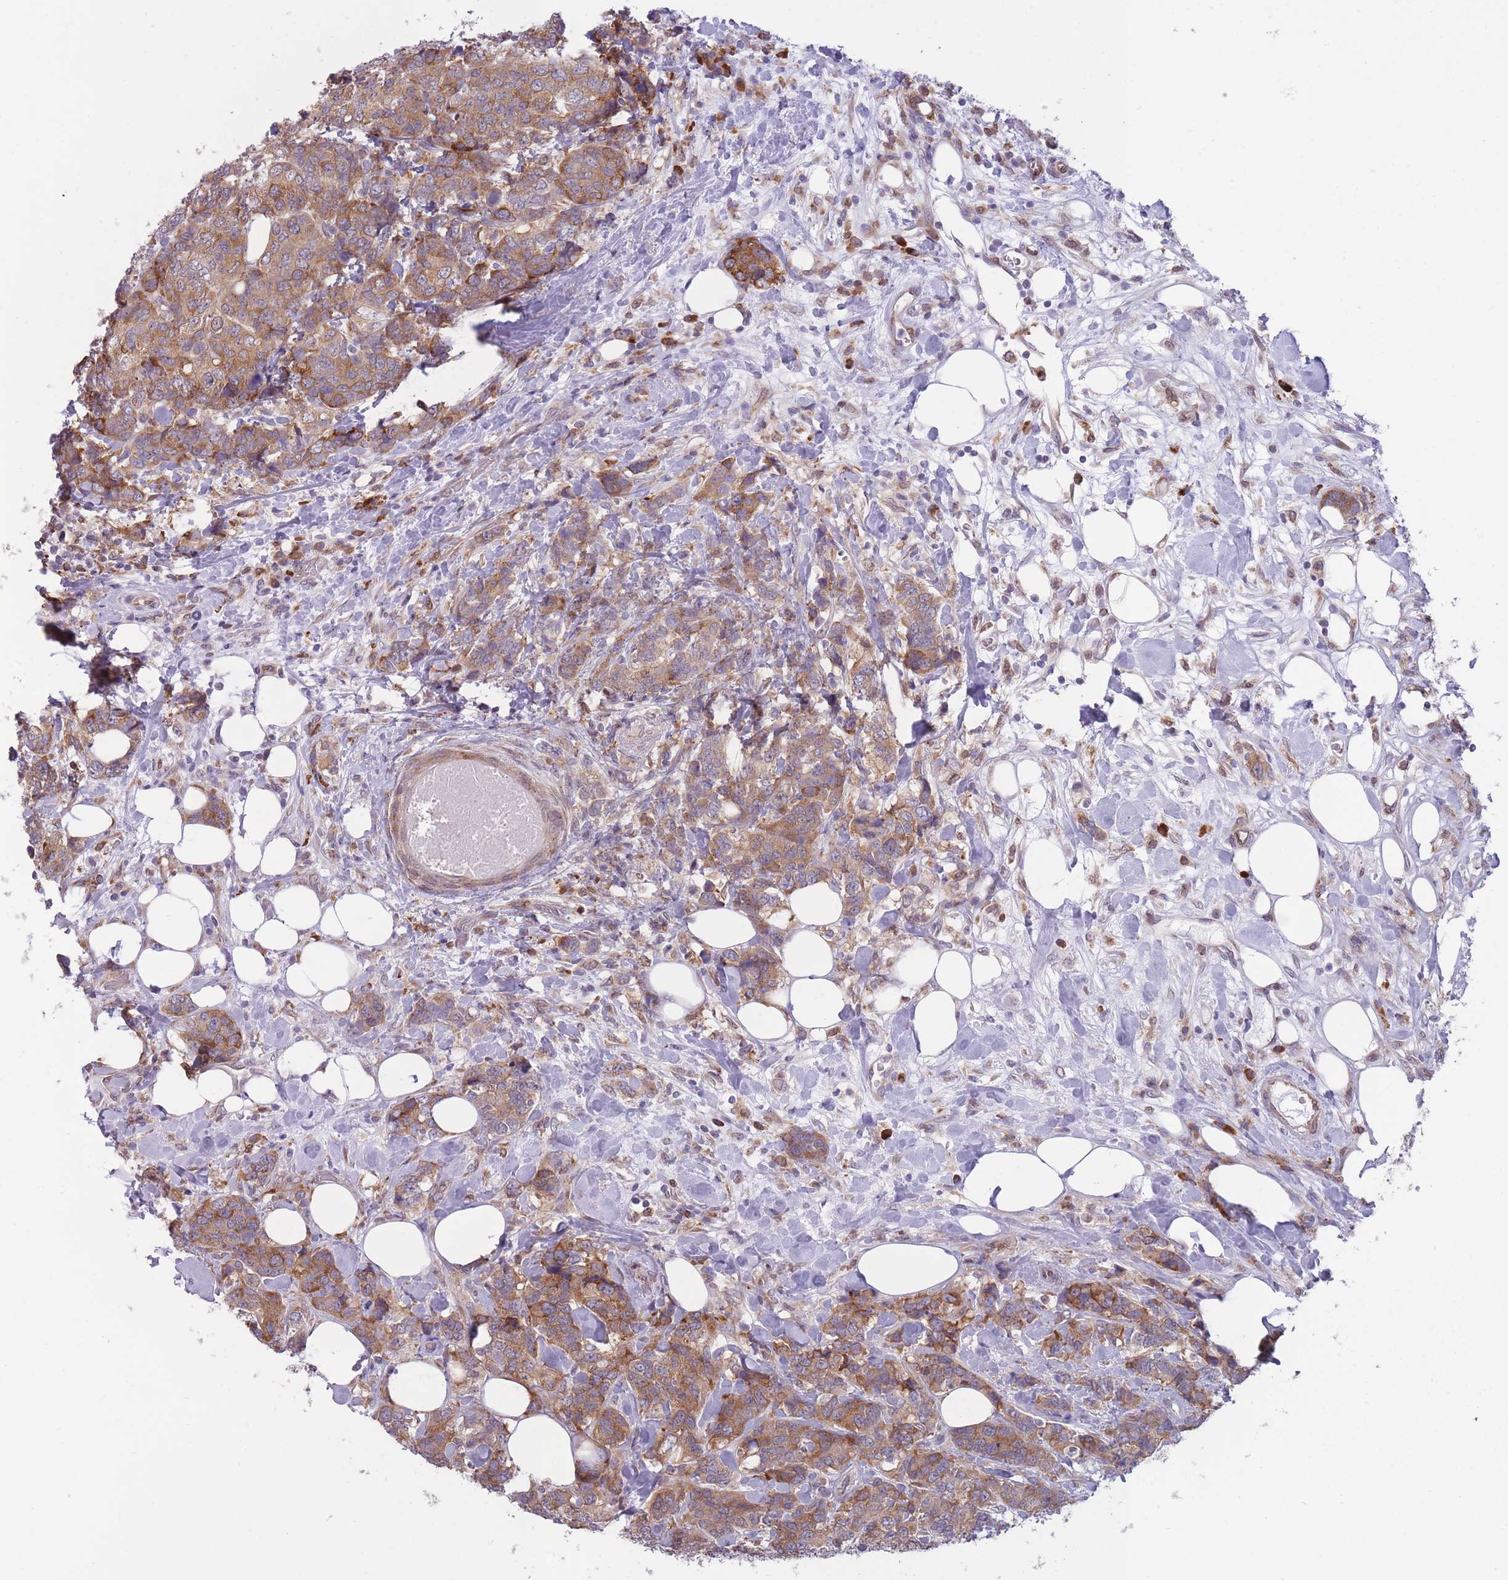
{"staining": {"intensity": "moderate", "quantity": ">75%", "location": "cytoplasmic/membranous"}, "tissue": "breast cancer", "cell_type": "Tumor cells", "image_type": "cancer", "snomed": [{"axis": "morphology", "description": "Lobular carcinoma"}, {"axis": "topography", "description": "Breast"}], "caption": "Human breast cancer (lobular carcinoma) stained with a brown dye reveals moderate cytoplasmic/membranous positive expression in approximately >75% of tumor cells.", "gene": "TMEM121", "patient": {"sex": "female", "age": 59}}